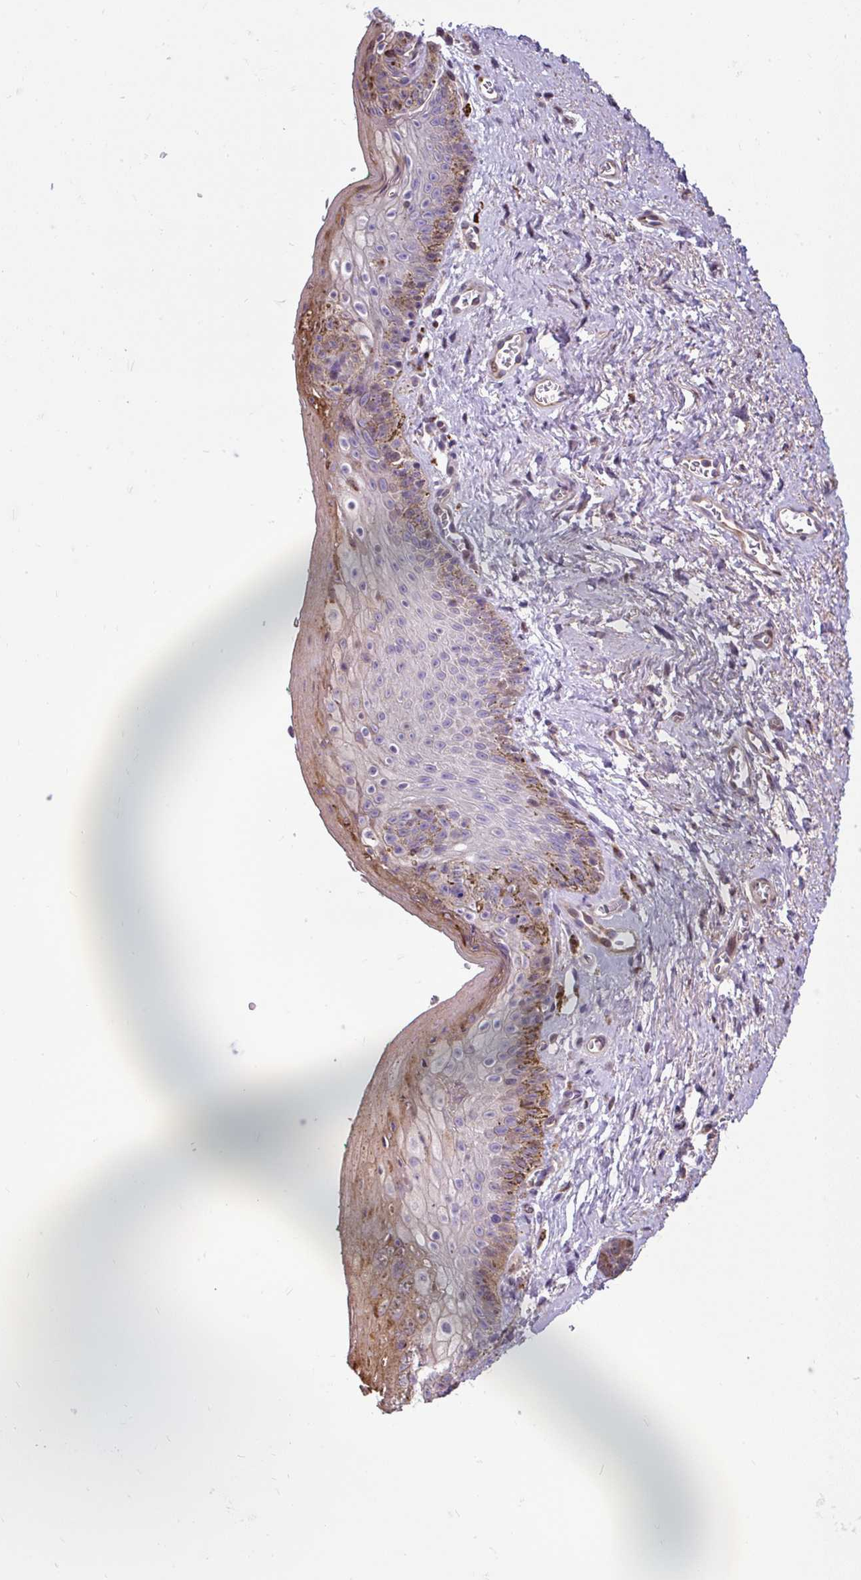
{"staining": {"intensity": "moderate", "quantity": "<25%", "location": "cytoplasmic/membranous,nuclear"}, "tissue": "vagina", "cell_type": "Squamous epithelial cells", "image_type": "normal", "snomed": [{"axis": "morphology", "description": "Normal tissue, NOS"}, {"axis": "topography", "description": "Vulva"}, {"axis": "topography", "description": "Vagina"}, {"axis": "topography", "description": "Peripheral nerve tissue"}], "caption": "Immunohistochemistry (IHC) of unremarkable vagina exhibits low levels of moderate cytoplasmic/membranous,nuclear expression in approximately <25% of squamous epithelial cells.", "gene": "PUS7L", "patient": {"sex": "female", "age": 66}}